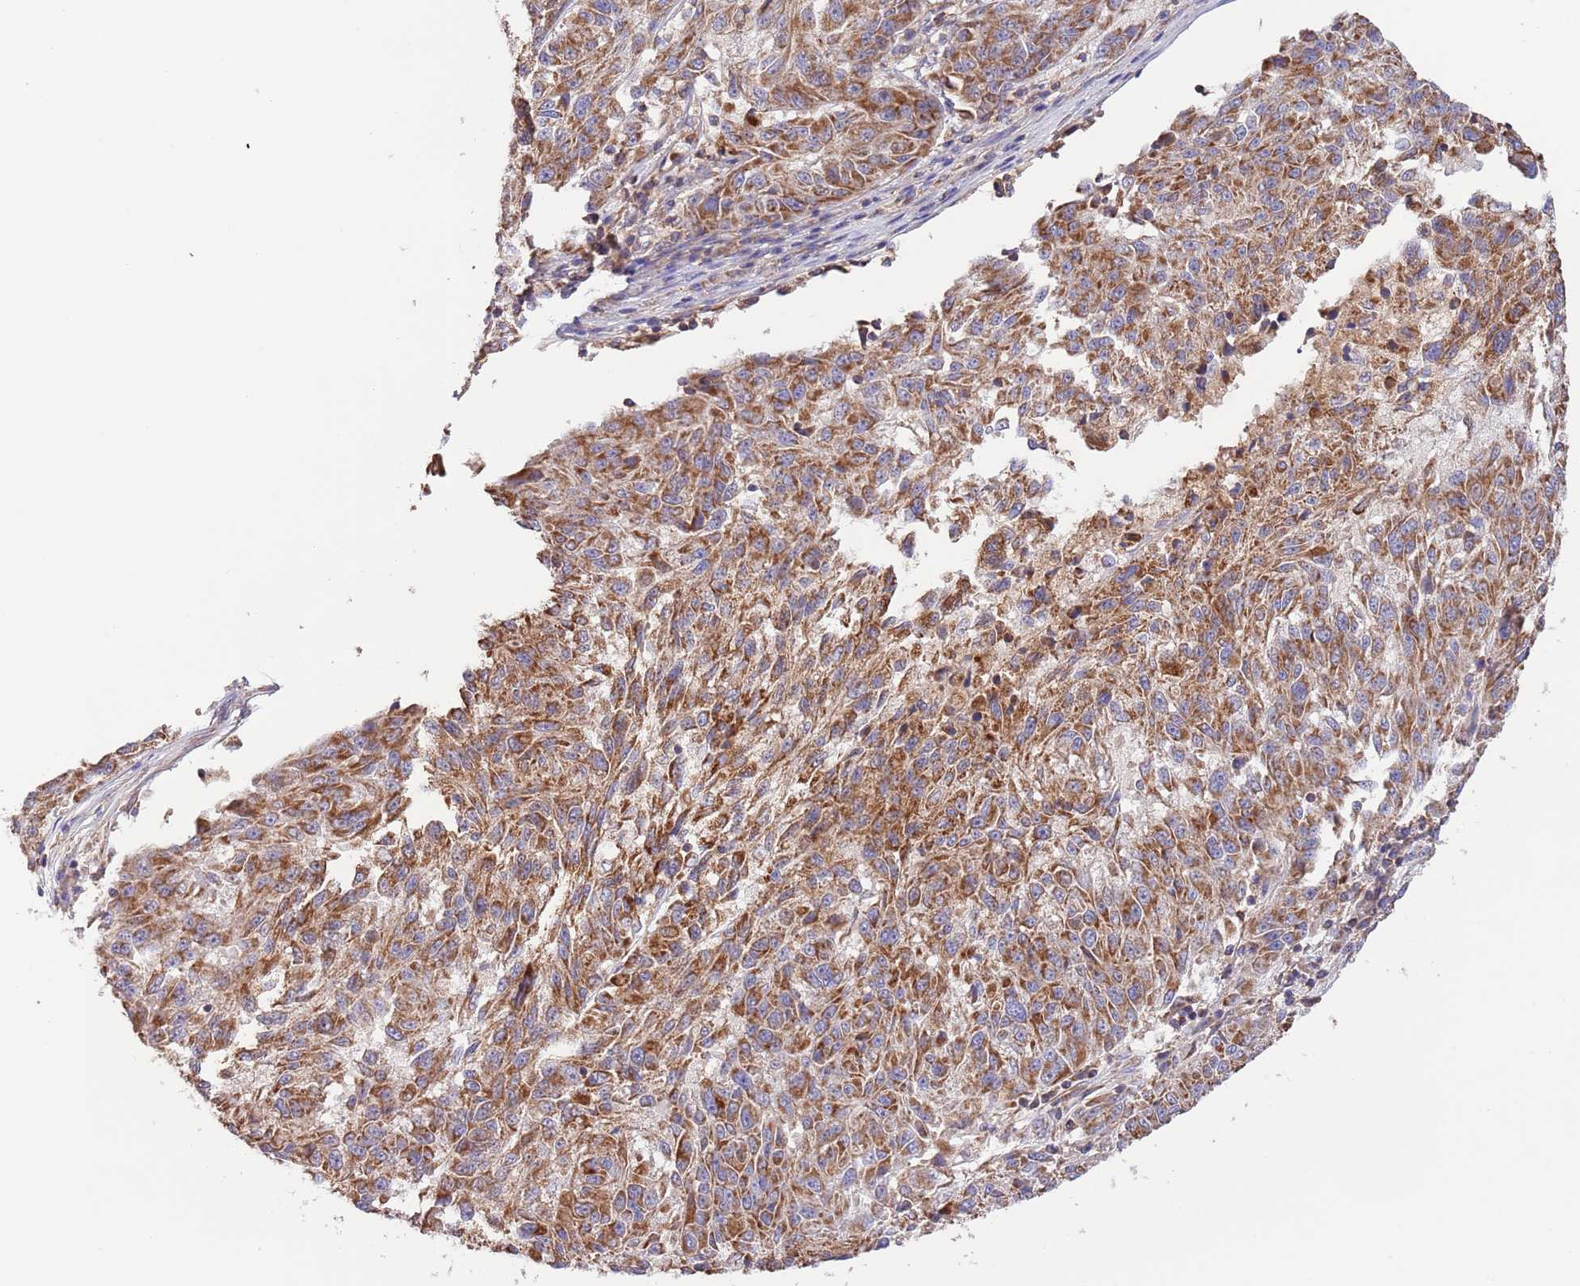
{"staining": {"intensity": "strong", "quantity": ">75%", "location": "cytoplasmic/membranous"}, "tissue": "melanoma", "cell_type": "Tumor cells", "image_type": "cancer", "snomed": [{"axis": "morphology", "description": "Malignant melanoma, NOS"}, {"axis": "topography", "description": "Skin"}], "caption": "Human melanoma stained for a protein (brown) exhibits strong cytoplasmic/membranous positive expression in approximately >75% of tumor cells.", "gene": "DNAJA3", "patient": {"sex": "male", "age": 53}}